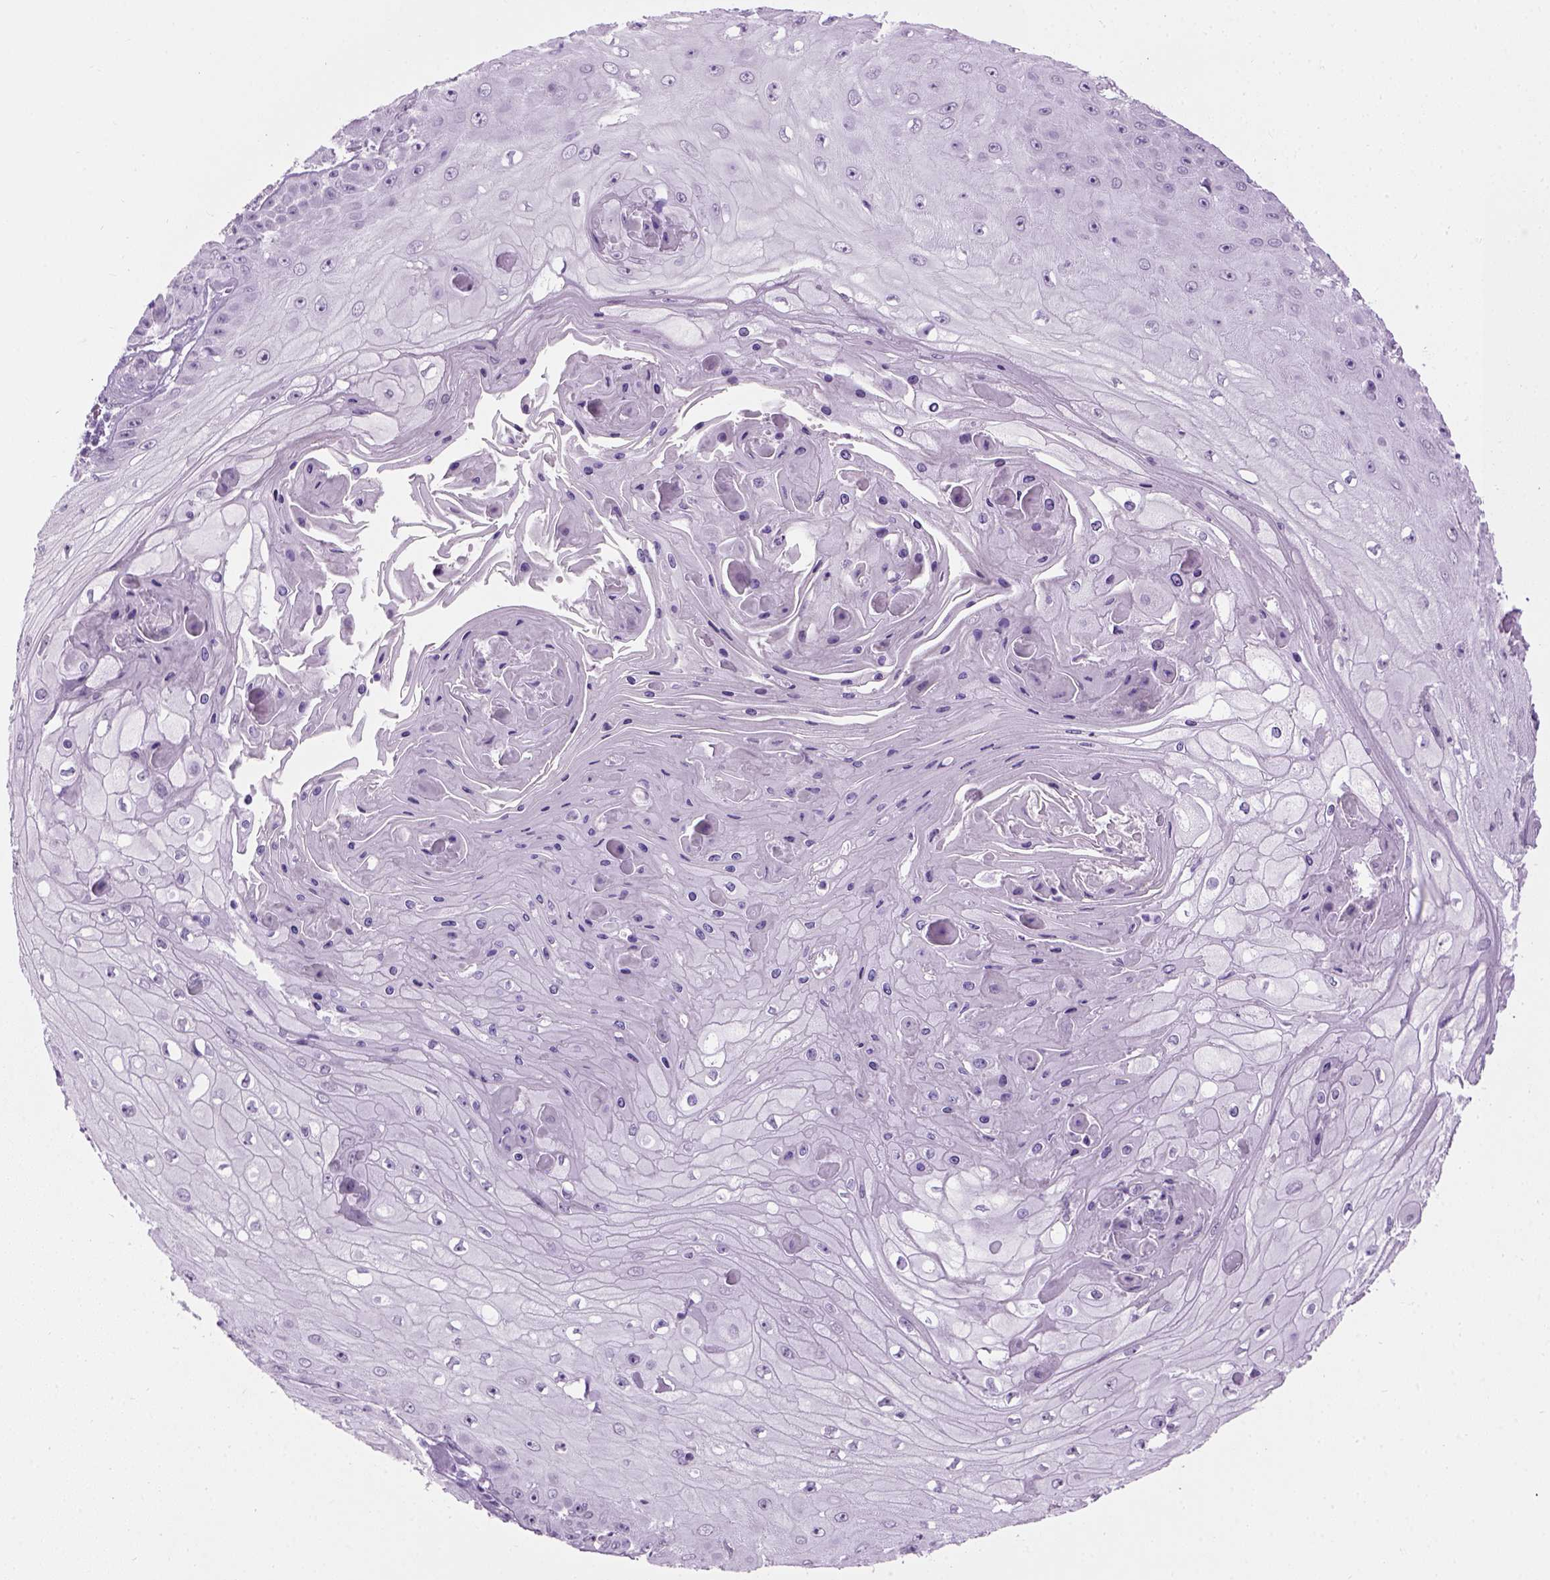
{"staining": {"intensity": "negative", "quantity": "none", "location": "none"}, "tissue": "skin cancer", "cell_type": "Tumor cells", "image_type": "cancer", "snomed": [{"axis": "morphology", "description": "Squamous cell carcinoma, NOS"}, {"axis": "topography", "description": "Skin"}], "caption": "High power microscopy image of an immunohistochemistry (IHC) image of skin cancer (squamous cell carcinoma), revealing no significant positivity in tumor cells.", "gene": "GABRB2", "patient": {"sex": "male", "age": 70}}